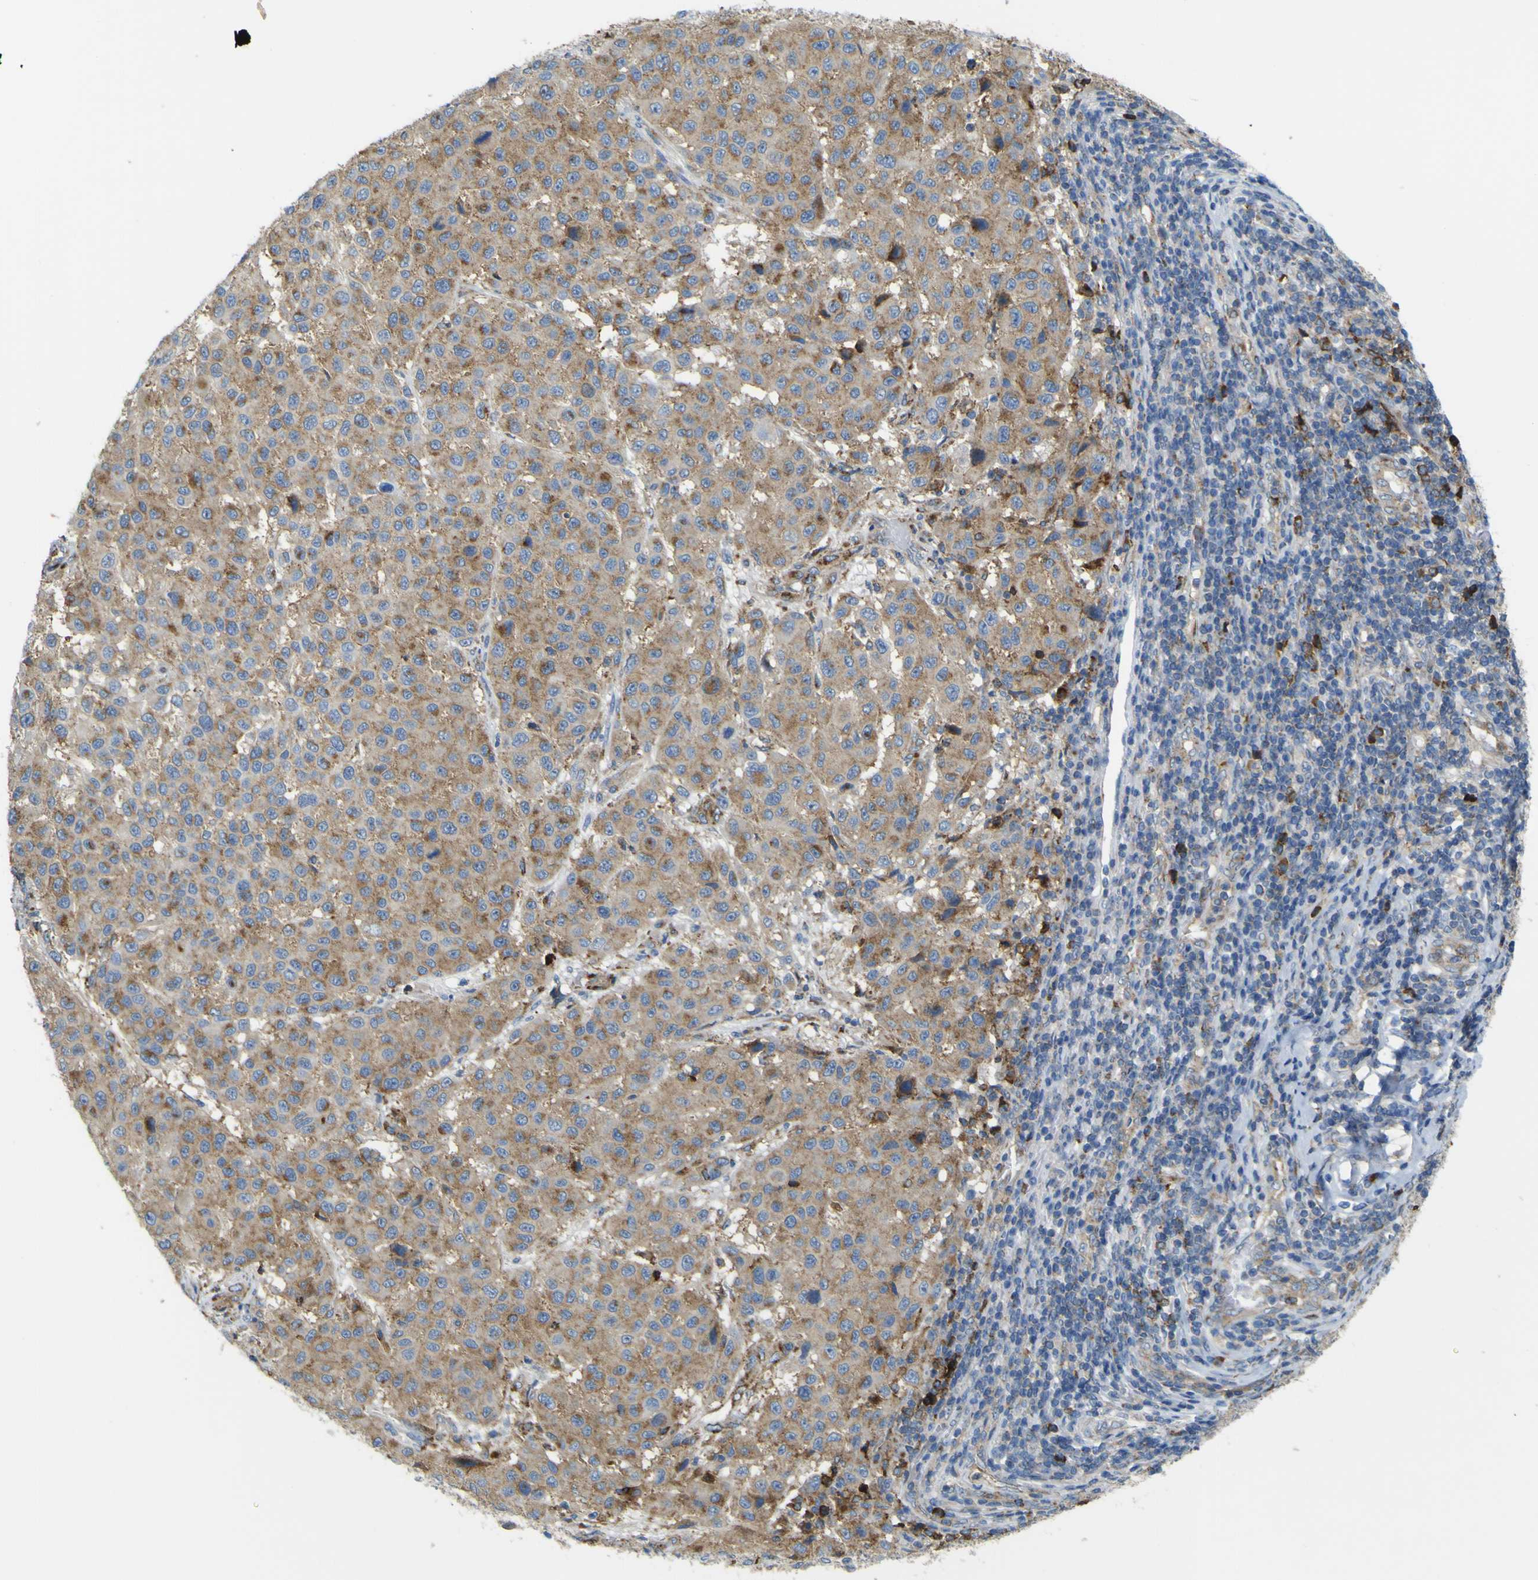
{"staining": {"intensity": "weak", "quantity": ">75%", "location": "cytoplasmic/membranous"}, "tissue": "melanoma", "cell_type": "Tumor cells", "image_type": "cancer", "snomed": [{"axis": "morphology", "description": "Malignant melanoma, Metastatic site"}, {"axis": "topography", "description": "Lymph node"}], "caption": "Brown immunohistochemical staining in human melanoma exhibits weak cytoplasmic/membranous positivity in approximately >75% of tumor cells.", "gene": "IGF2R", "patient": {"sex": "male", "age": 61}}